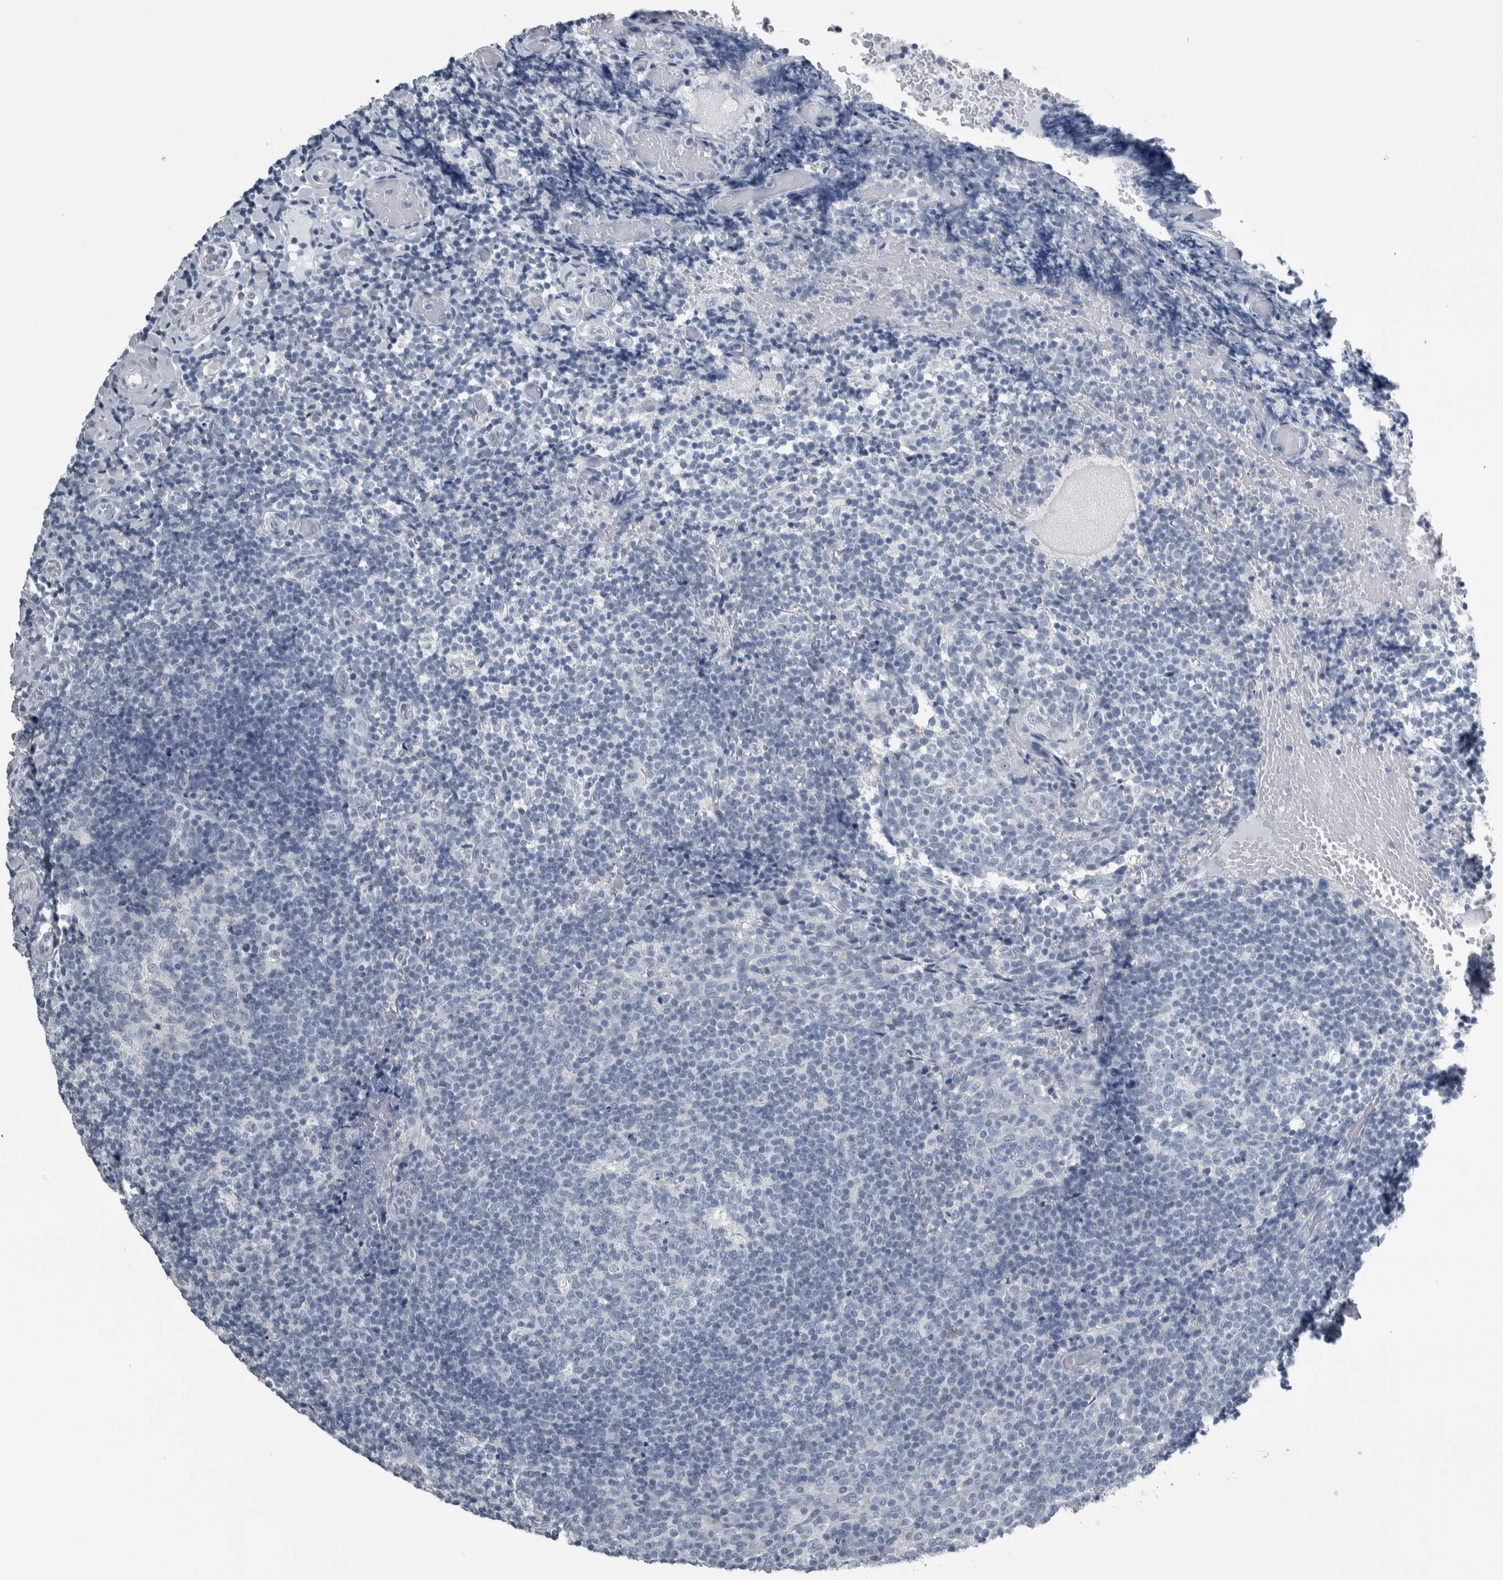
{"staining": {"intensity": "negative", "quantity": "none", "location": "none"}, "tissue": "tonsil", "cell_type": "Germinal center cells", "image_type": "normal", "snomed": [{"axis": "morphology", "description": "Normal tissue, NOS"}, {"axis": "topography", "description": "Tonsil"}], "caption": "High power microscopy histopathology image of an immunohistochemistry (IHC) photomicrograph of benign tonsil, revealing no significant expression in germinal center cells. Nuclei are stained in blue.", "gene": "CDH17", "patient": {"sex": "female", "age": 19}}